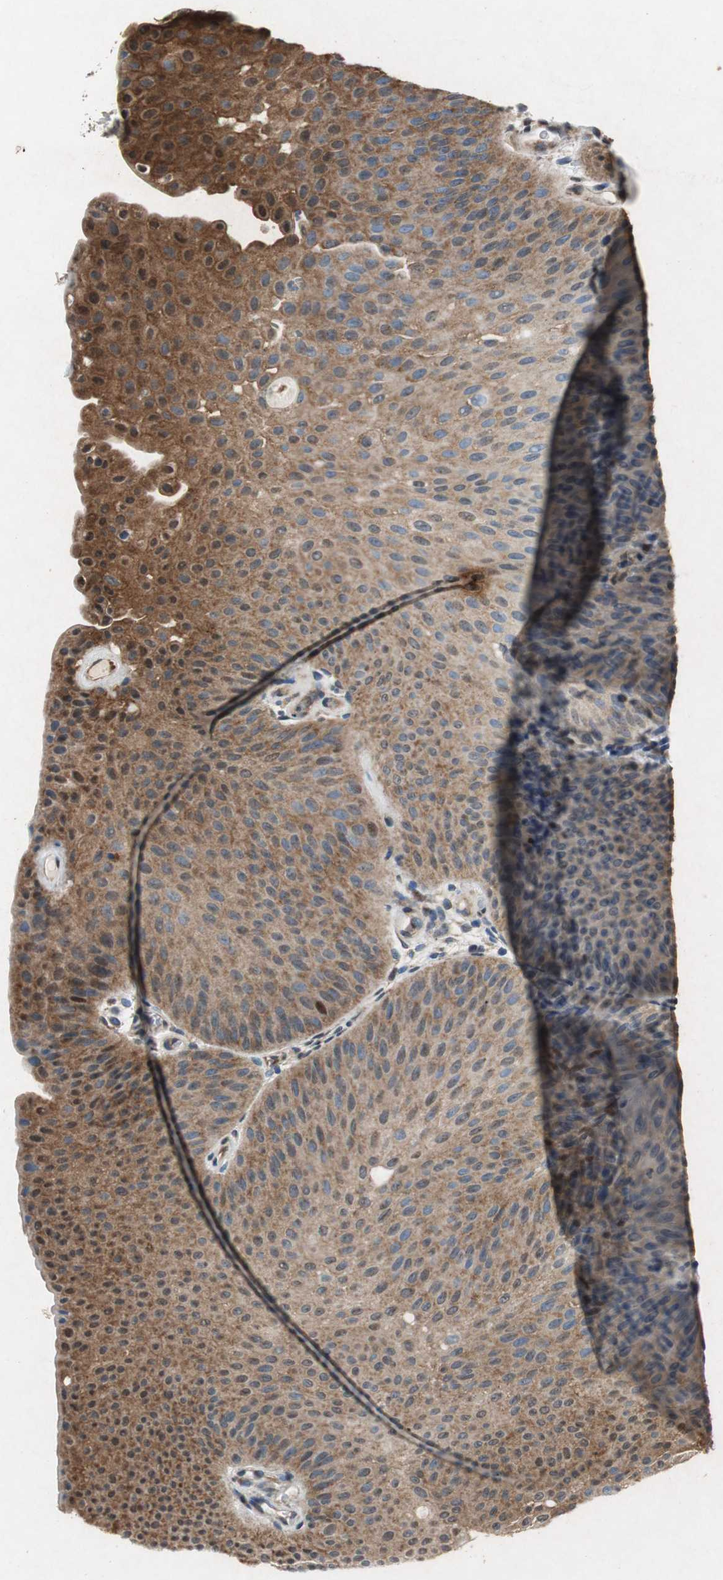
{"staining": {"intensity": "moderate", "quantity": ">75%", "location": "cytoplasmic/membranous,nuclear"}, "tissue": "urothelial cancer", "cell_type": "Tumor cells", "image_type": "cancer", "snomed": [{"axis": "morphology", "description": "Urothelial carcinoma, Low grade"}, {"axis": "topography", "description": "Urinary bladder"}], "caption": "IHC of urothelial carcinoma (low-grade) demonstrates medium levels of moderate cytoplasmic/membranous and nuclear expression in about >75% of tumor cells. (DAB IHC with brightfield microscopy, high magnification).", "gene": "RPL35", "patient": {"sex": "female", "age": 60}}